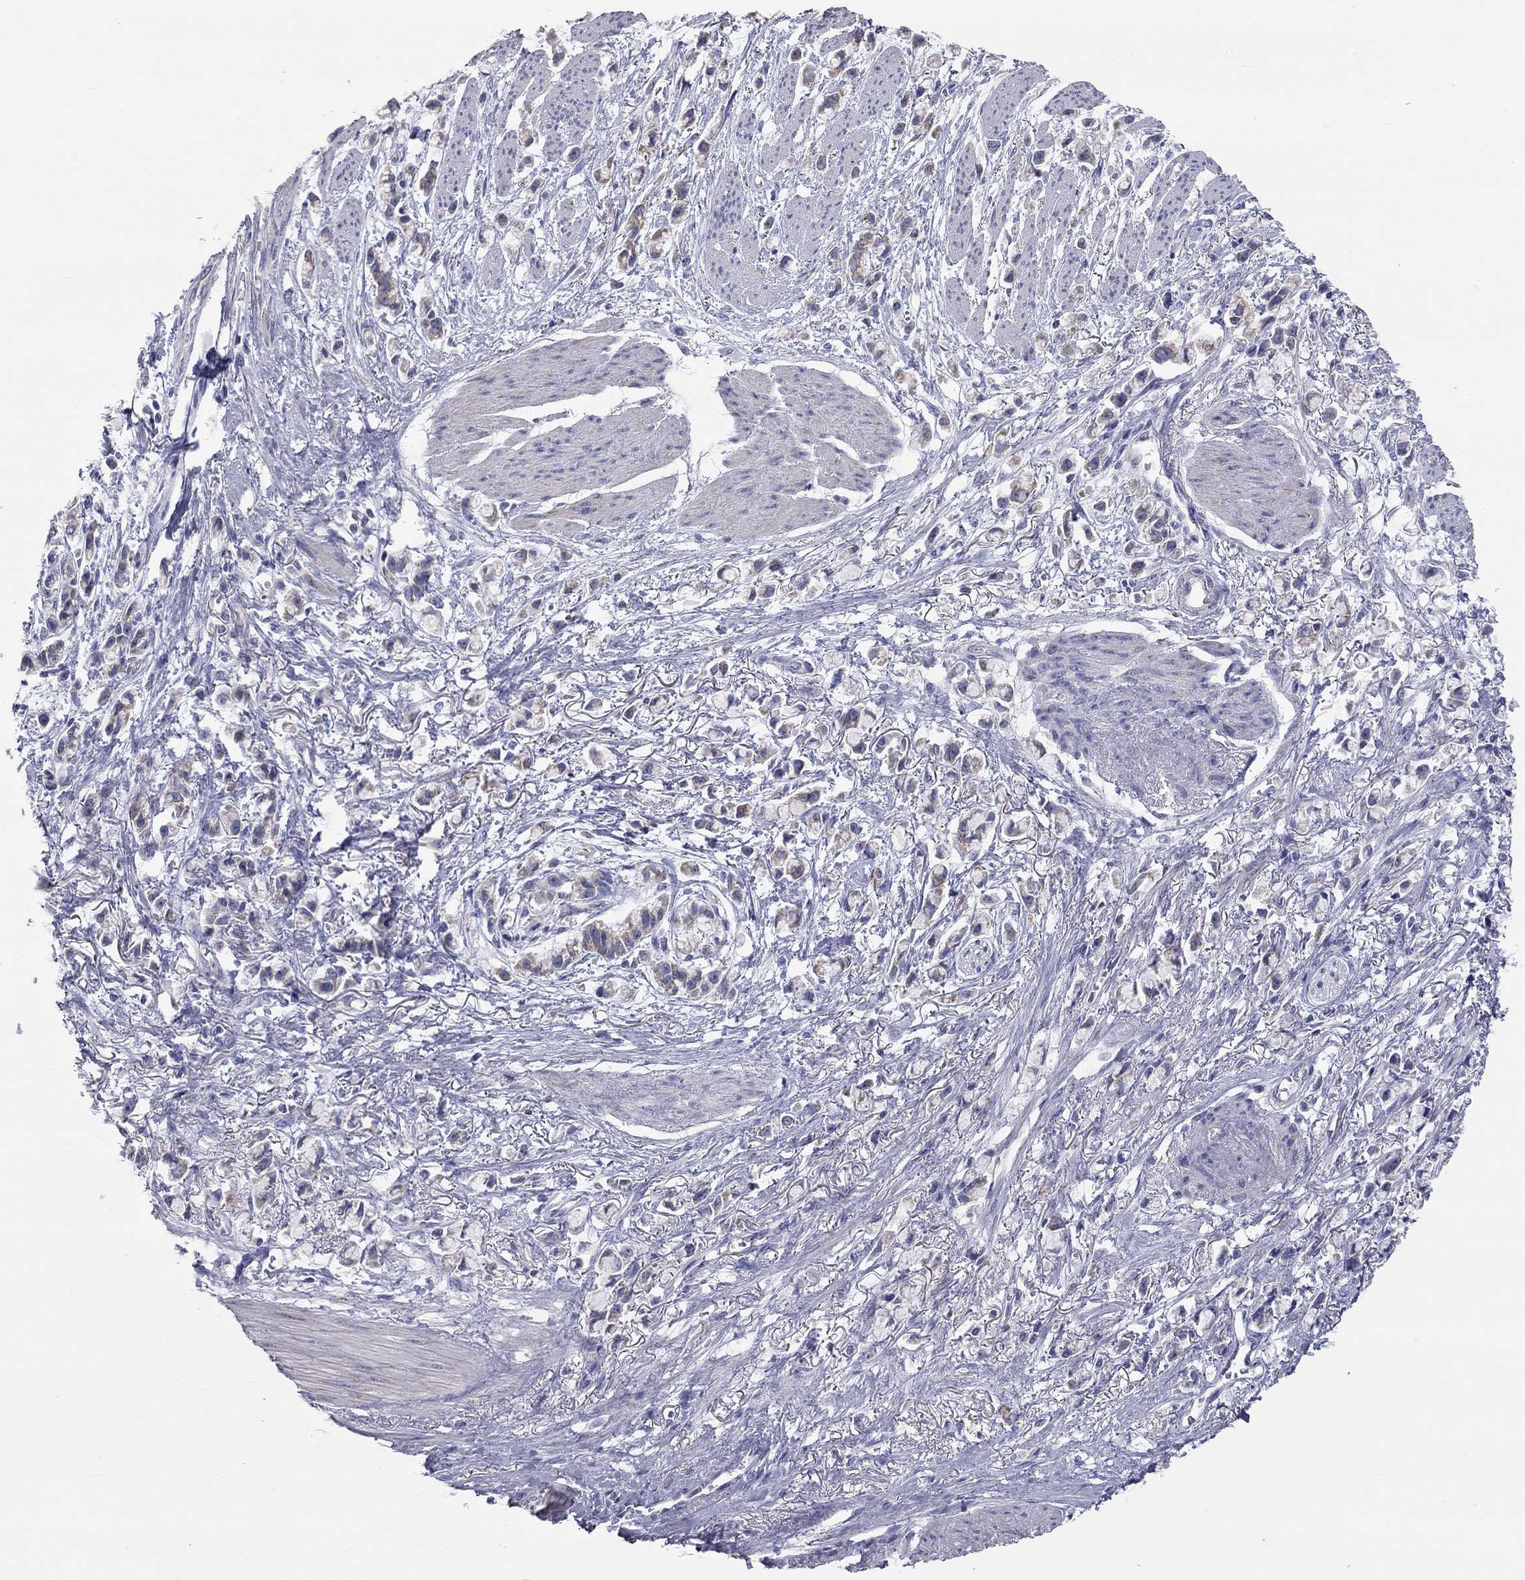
{"staining": {"intensity": "negative", "quantity": "none", "location": "none"}, "tissue": "stomach cancer", "cell_type": "Tumor cells", "image_type": "cancer", "snomed": [{"axis": "morphology", "description": "Adenocarcinoma, NOS"}, {"axis": "topography", "description": "Stomach"}], "caption": "The photomicrograph shows no significant staining in tumor cells of stomach adenocarcinoma. (Immunohistochemistry, brightfield microscopy, high magnification).", "gene": "CFAP161", "patient": {"sex": "female", "age": 81}}